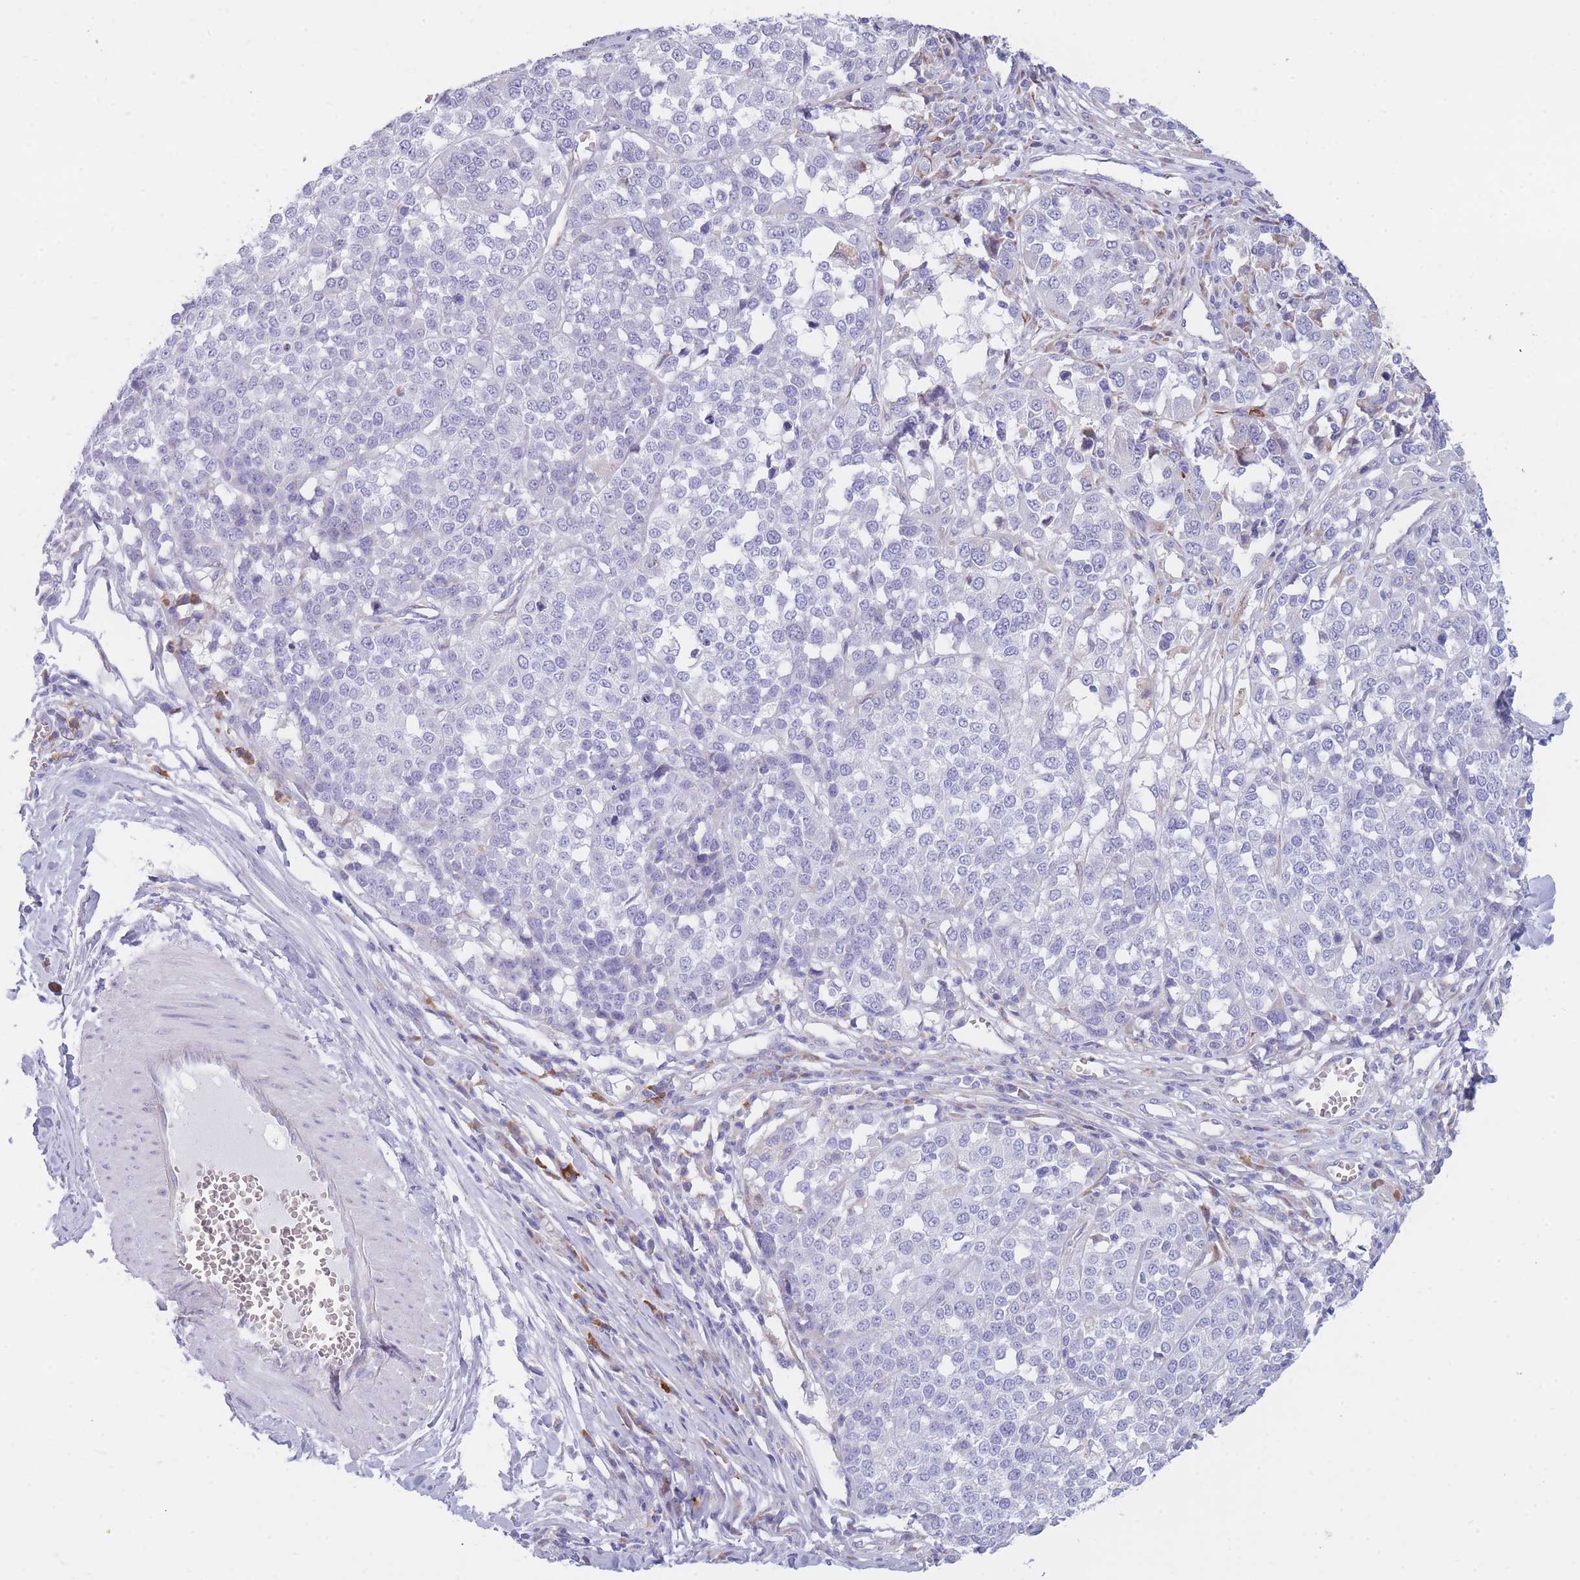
{"staining": {"intensity": "negative", "quantity": "none", "location": "none"}, "tissue": "melanoma", "cell_type": "Tumor cells", "image_type": "cancer", "snomed": [{"axis": "morphology", "description": "Malignant melanoma, Metastatic site"}, {"axis": "topography", "description": "Lymph node"}], "caption": "Tumor cells show no significant positivity in melanoma.", "gene": "XKR8", "patient": {"sex": "male", "age": 44}}